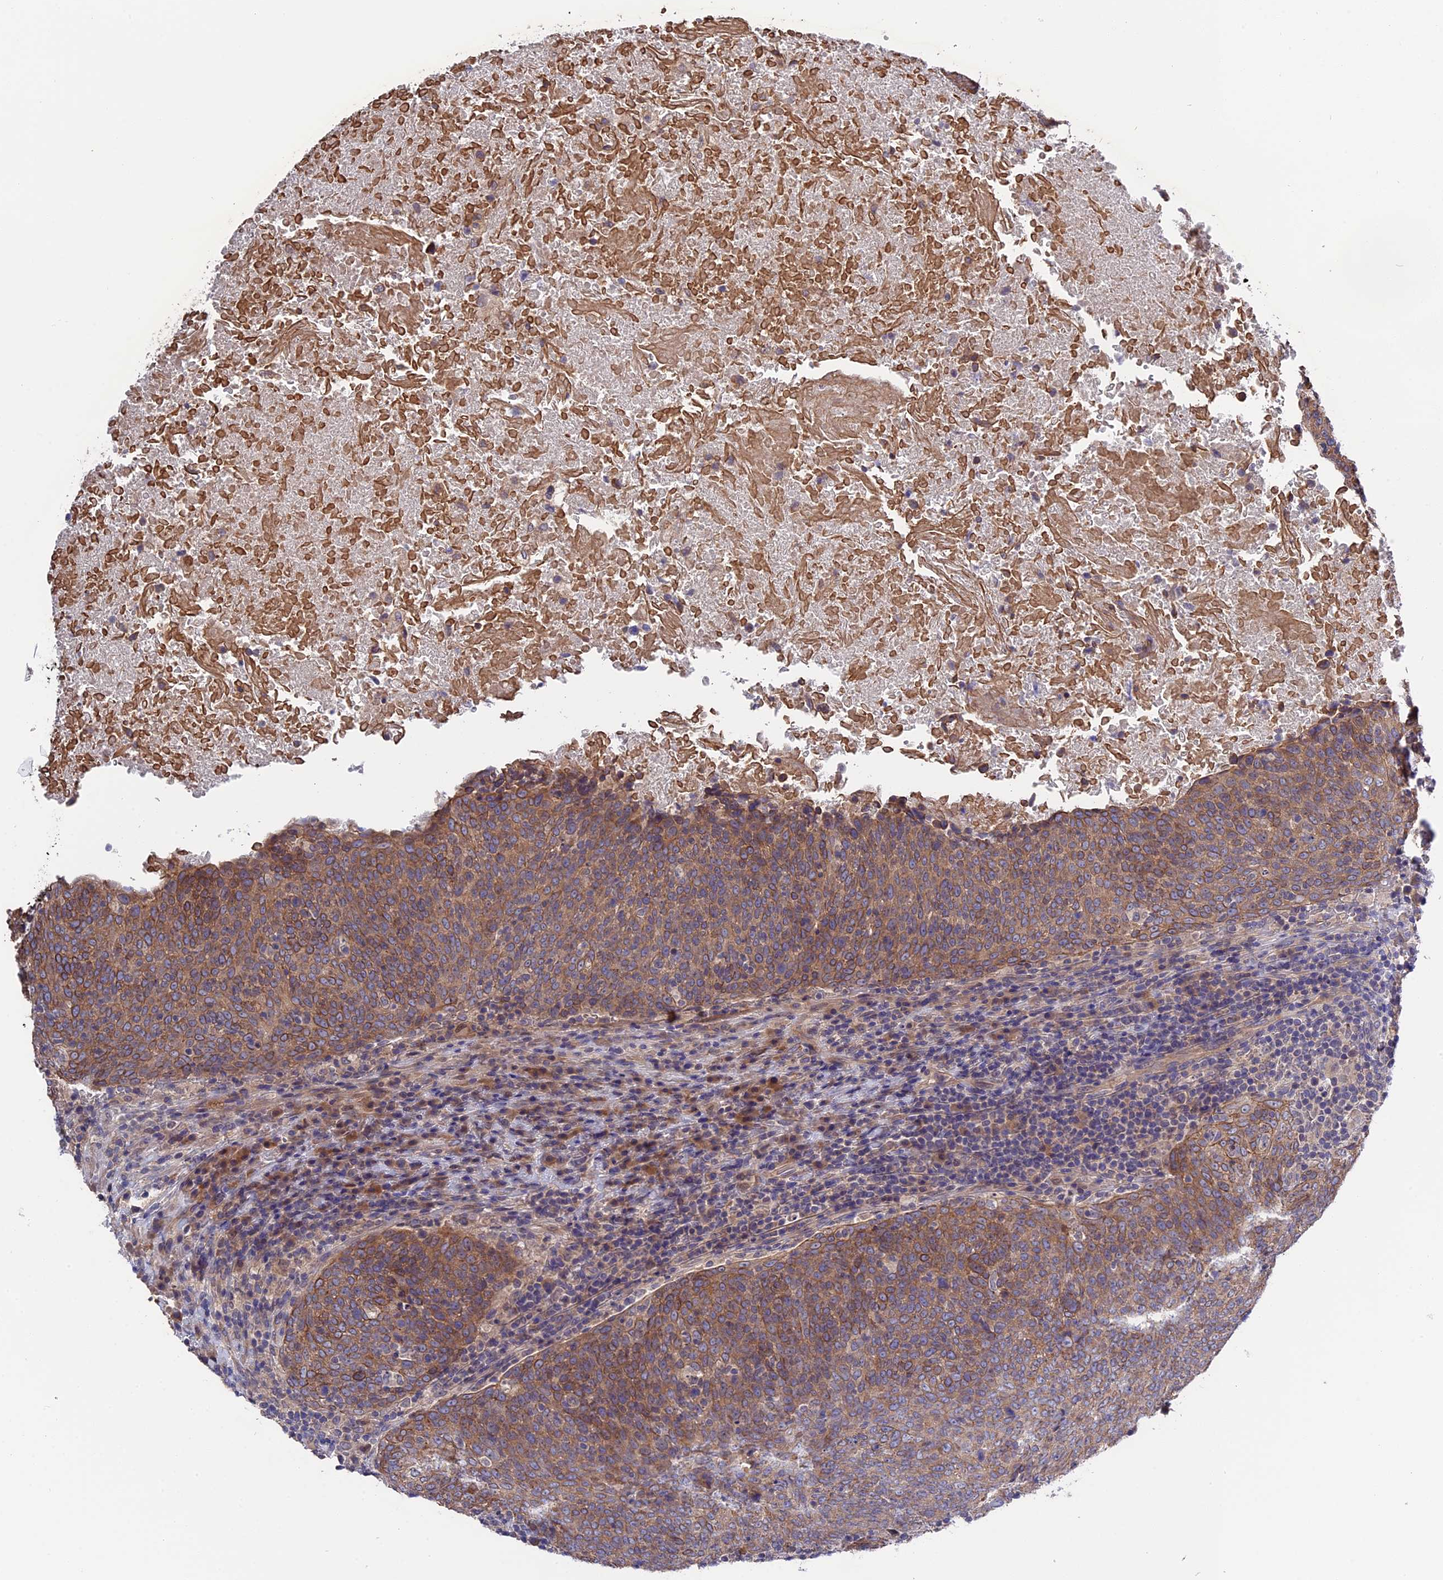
{"staining": {"intensity": "moderate", "quantity": ">75%", "location": "cytoplasmic/membranous"}, "tissue": "head and neck cancer", "cell_type": "Tumor cells", "image_type": "cancer", "snomed": [{"axis": "morphology", "description": "Squamous cell carcinoma, NOS"}, {"axis": "morphology", "description": "Squamous cell carcinoma, metastatic, NOS"}, {"axis": "topography", "description": "Lymph node"}, {"axis": "topography", "description": "Head-Neck"}], "caption": "Head and neck metastatic squamous cell carcinoma stained for a protein (brown) exhibits moderate cytoplasmic/membranous positive expression in about >75% of tumor cells.", "gene": "ZCCHC2", "patient": {"sex": "male", "age": 62}}